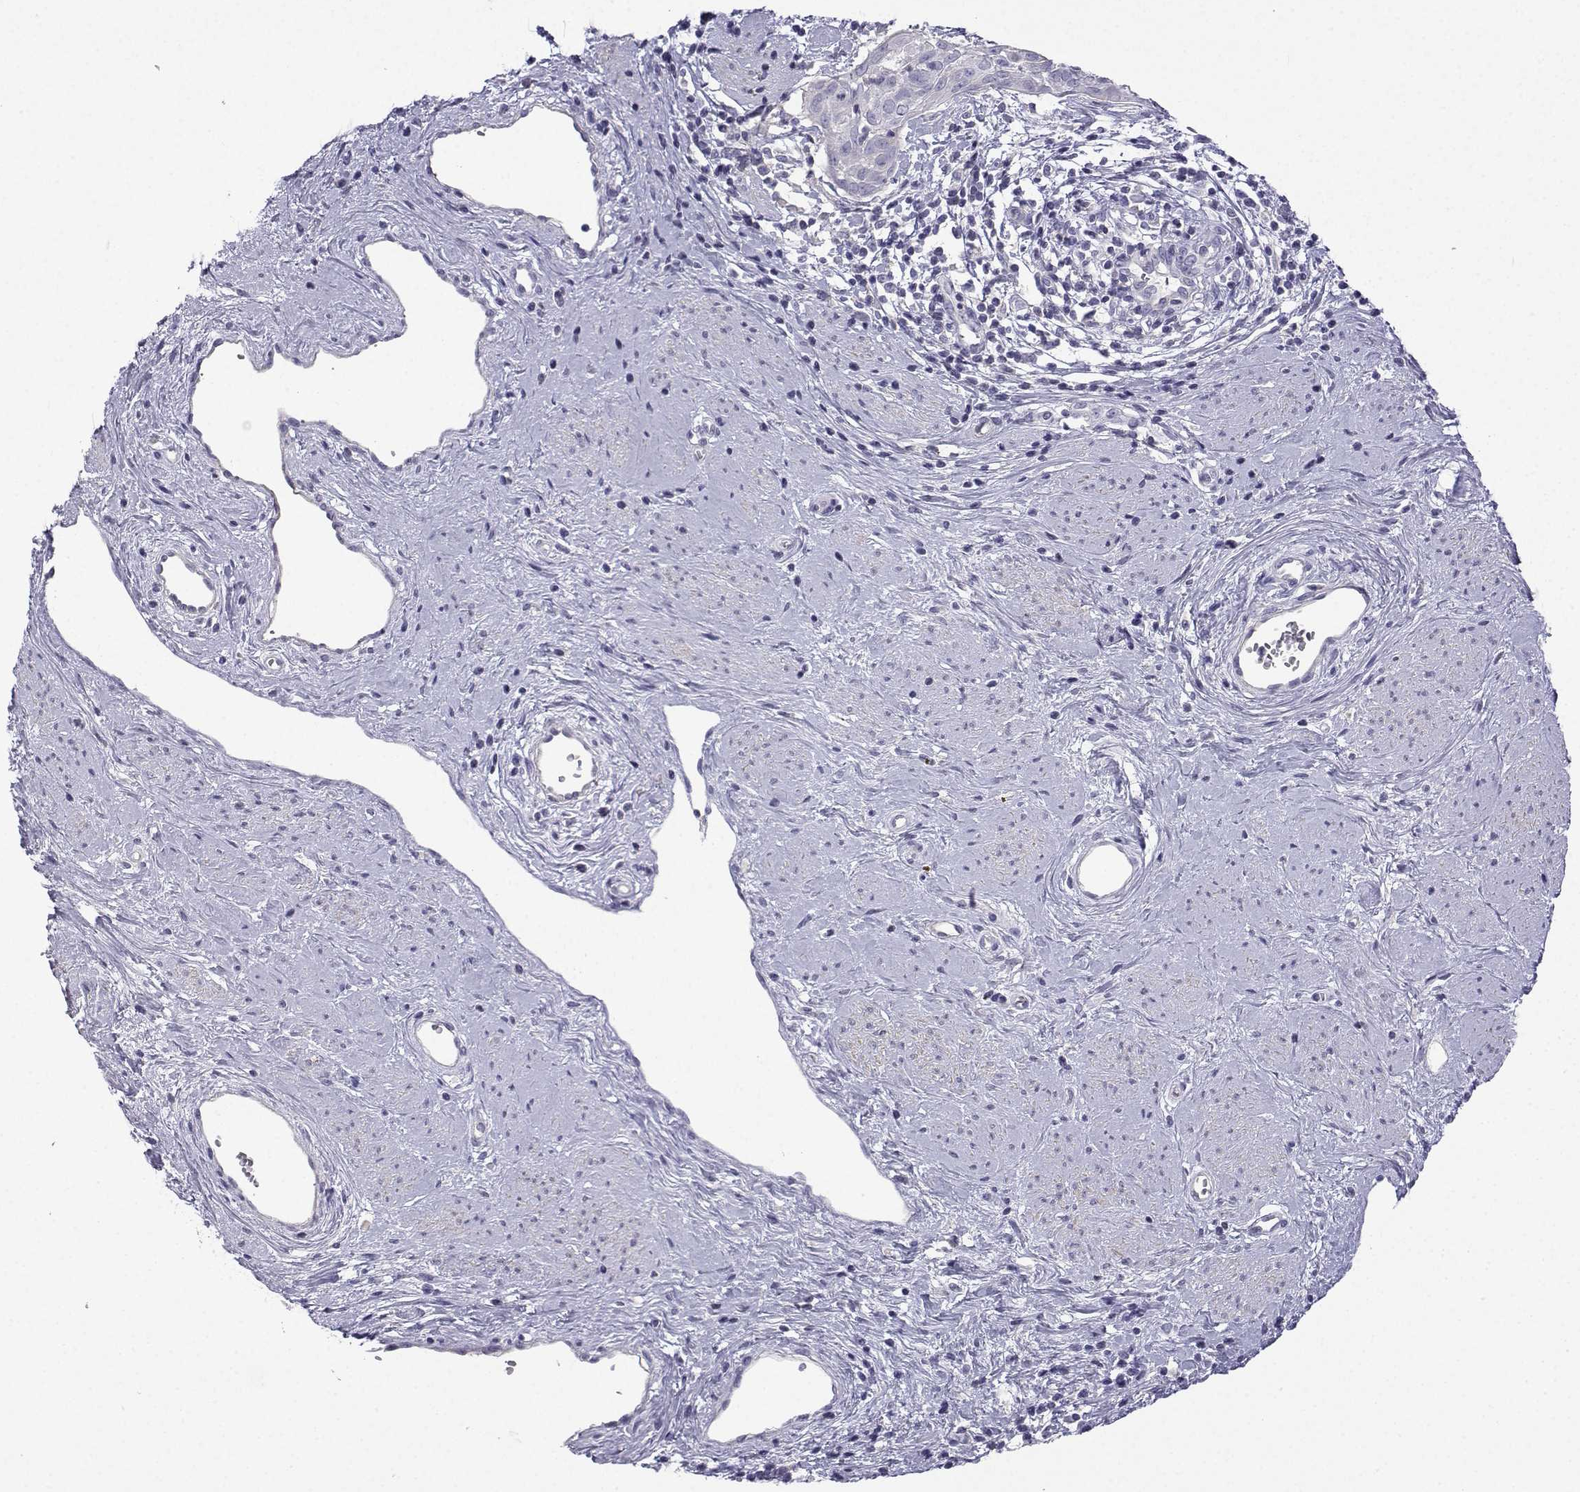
{"staining": {"intensity": "negative", "quantity": "none", "location": "none"}, "tissue": "cervical cancer", "cell_type": "Tumor cells", "image_type": "cancer", "snomed": [{"axis": "morphology", "description": "Squamous cell carcinoma, NOS"}, {"axis": "topography", "description": "Cervix"}], "caption": "Photomicrograph shows no protein staining in tumor cells of squamous cell carcinoma (cervical) tissue. Brightfield microscopy of immunohistochemistry stained with DAB (3,3'-diaminobenzidine) (brown) and hematoxylin (blue), captured at high magnification.", "gene": "SPACA7", "patient": {"sex": "female", "age": 39}}